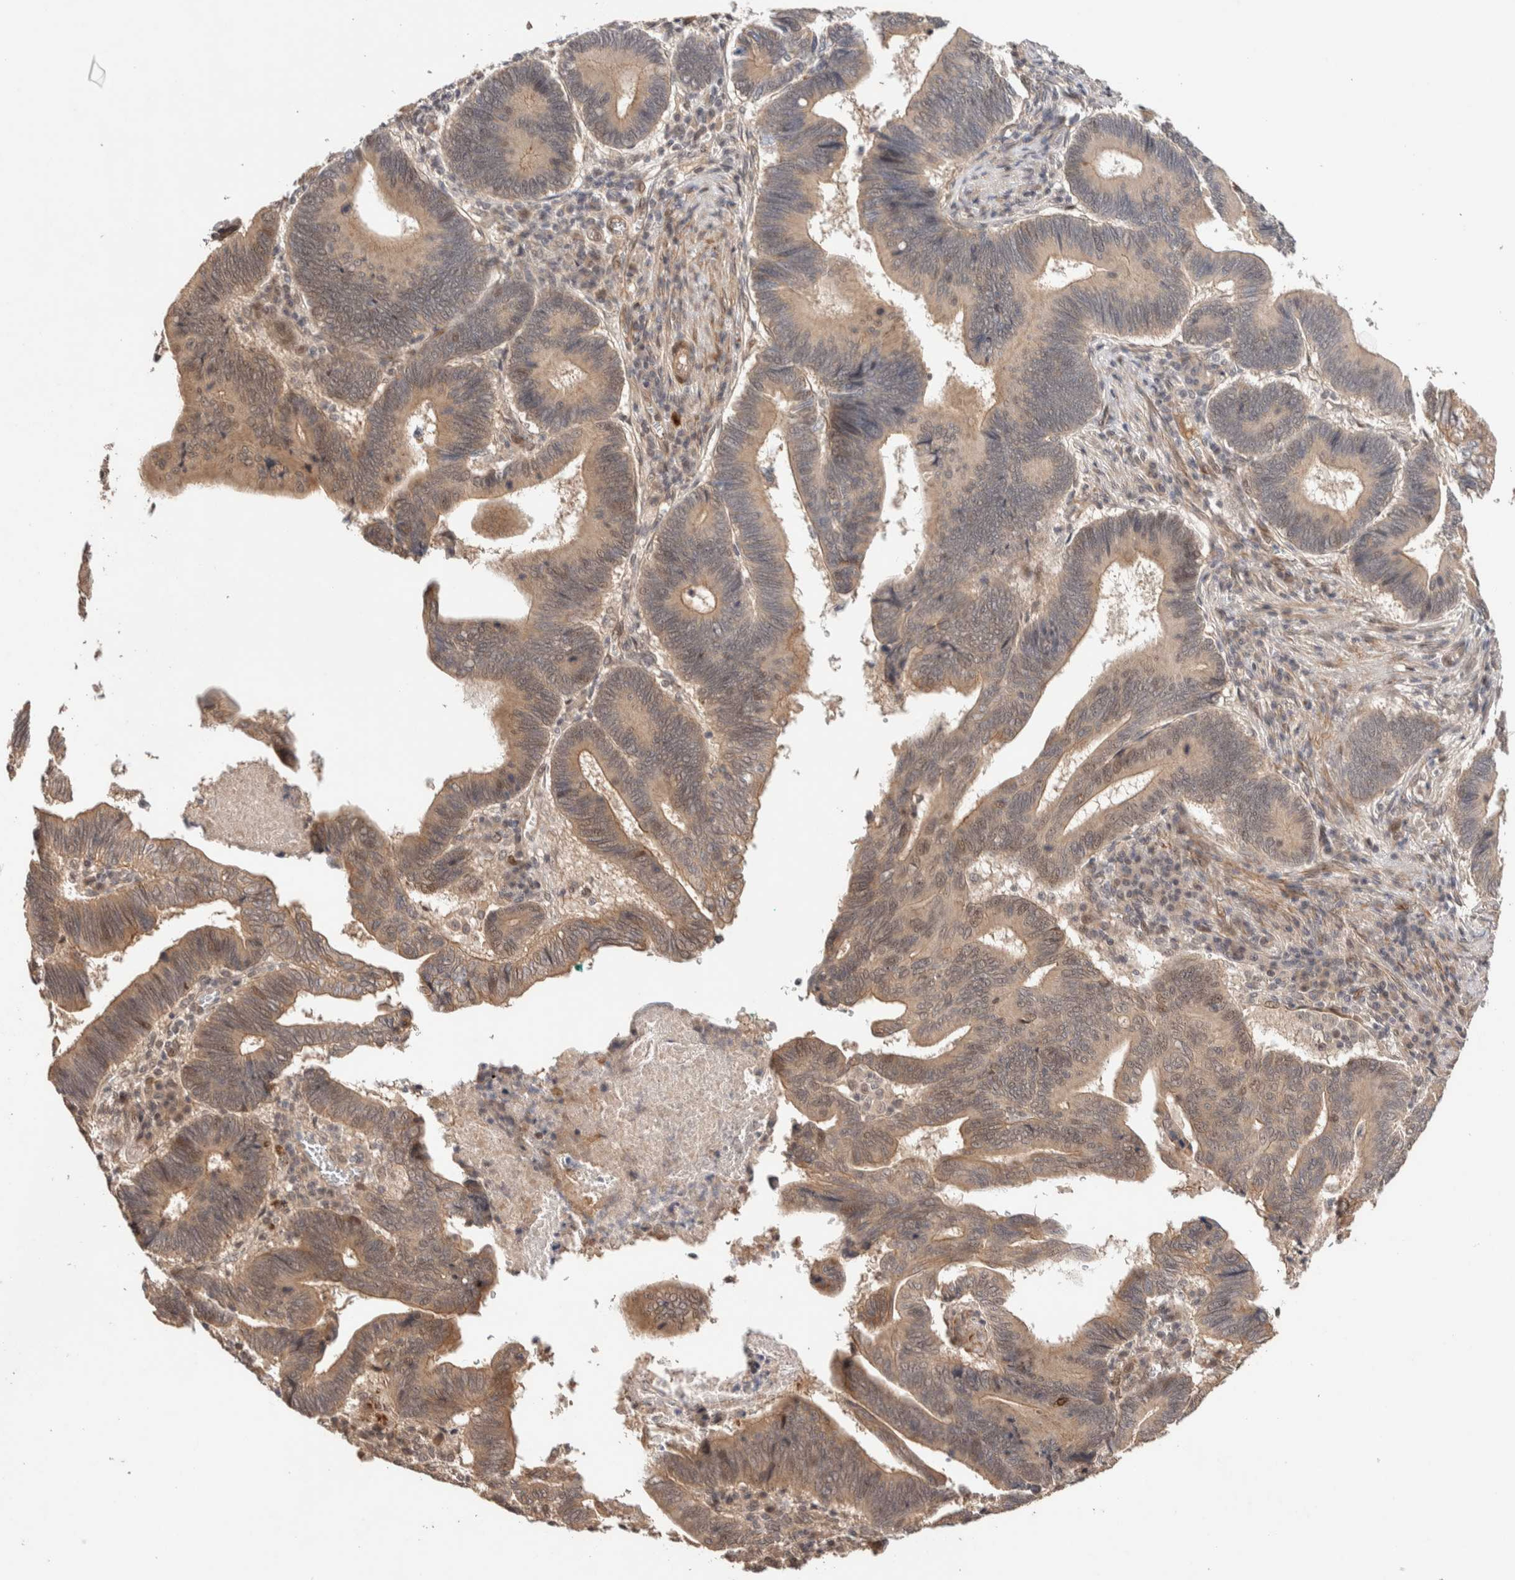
{"staining": {"intensity": "weak", "quantity": ">75%", "location": "cytoplasmic/membranous"}, "tissue": "pancreatic cancer", "cell_type": "Tumor cells", "image_type": "cancer", "snomed": [{"axis": "morphology", "description": "Adenocarcinoma, NOS"}, {"axis": "topography", "description": "Pancreas"}], "caption": "There is low levels of weak cytoplasmic/membranous expression in tumor cells of pancreatic adenocarcinoma, as demonstrated by immunohistochemical staining (brown color).", "gene": "PRDM15", "patient": {"sex": "female", "age": 70}}